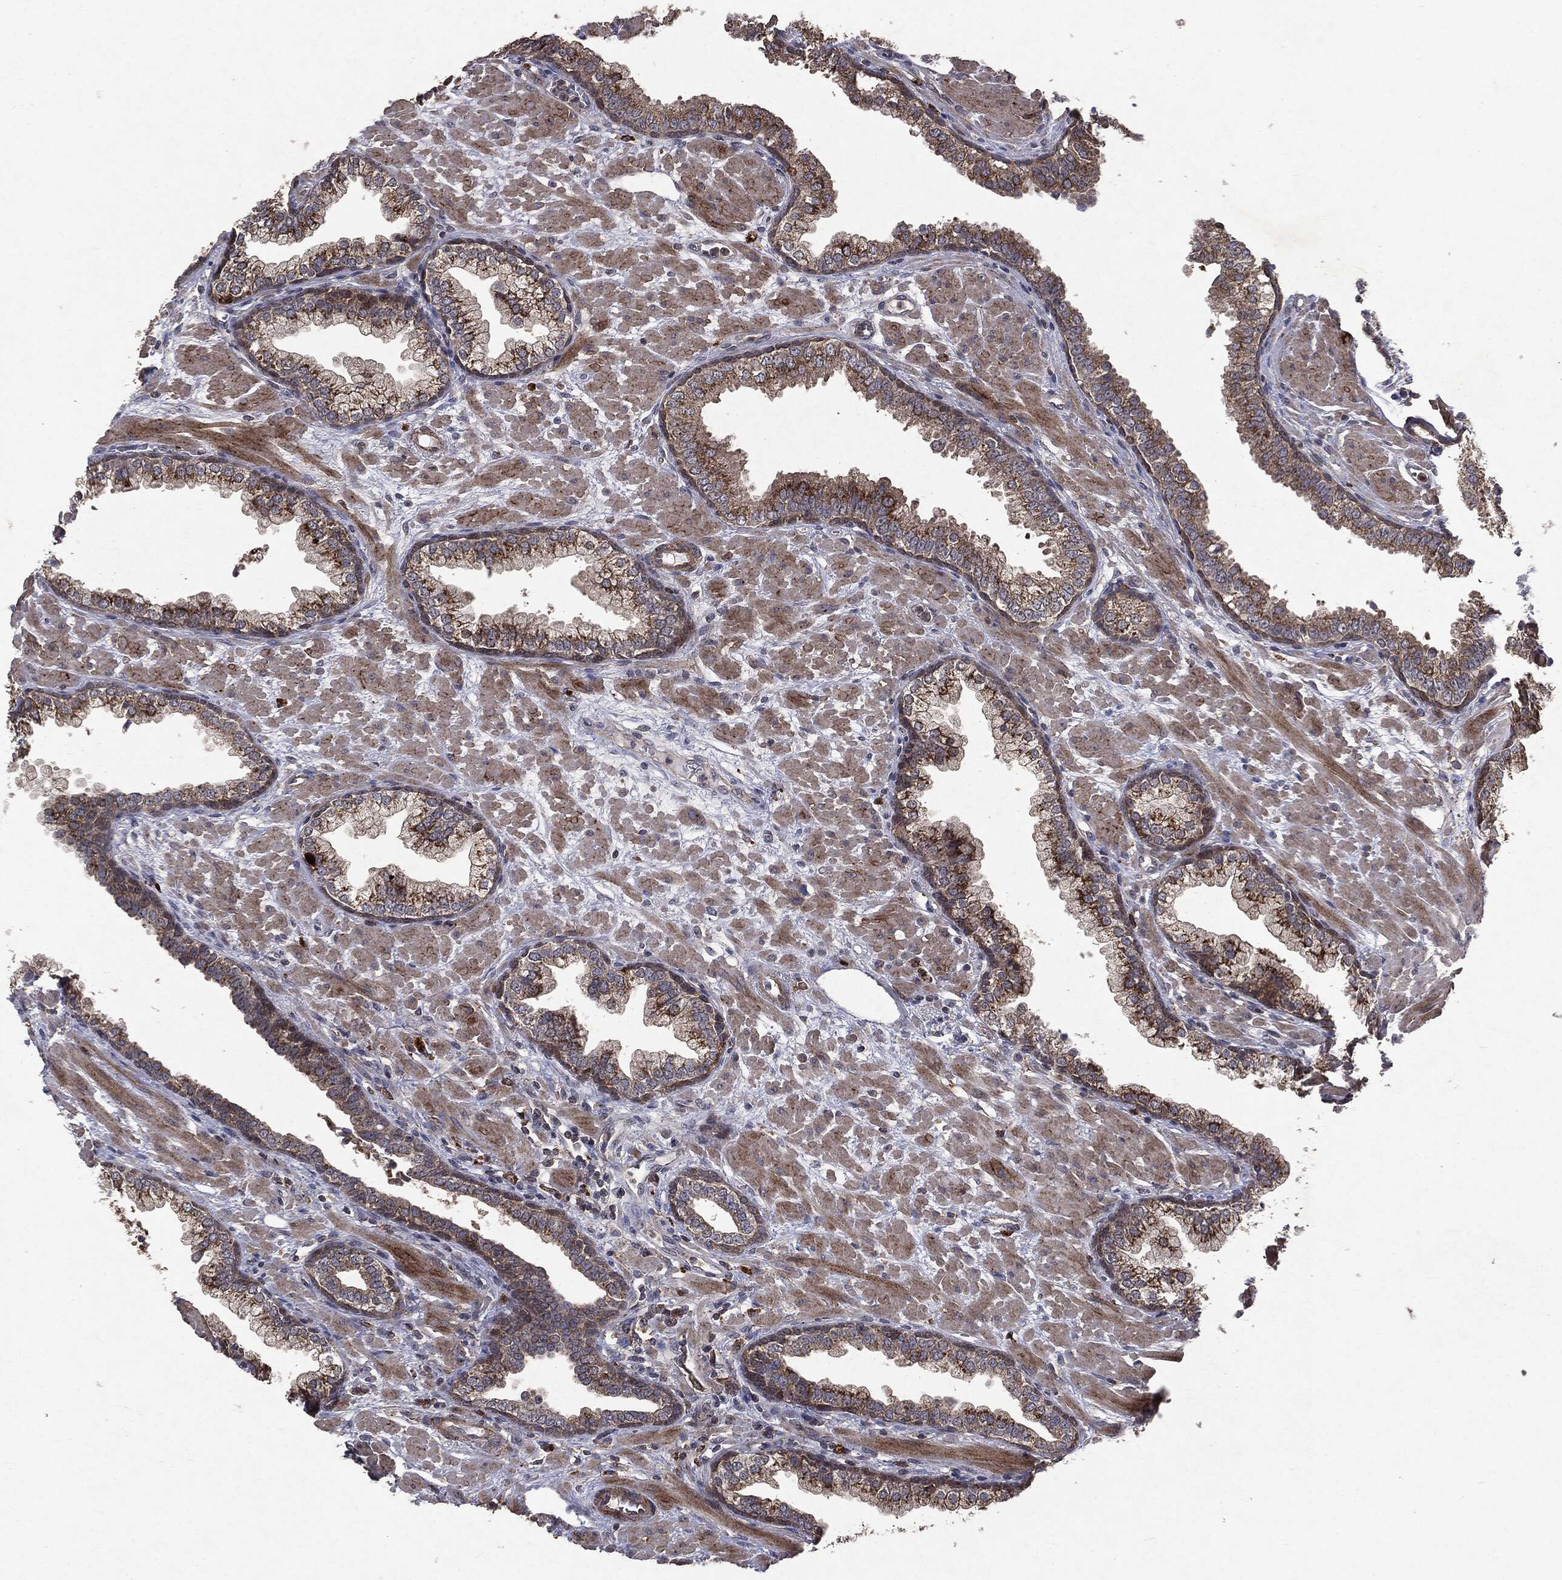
{"staining": {"intensity": "moderate", "quantity": "25%-75%", "location": "cytoplasmic/membranous"}, "tissue": "prostate", "cell_type": "Glandular cells", "image_type": "normal", "snomed": [{"axis": "morphology", "description": "Normal tissue, NOS"}, {"axis": "topography", "description": "Prostate"}], "caption": "This histopathology image demonstrates immunohistochemistry staining of benign human prostate, with medium moderate cytoplasmic/membranous staining in about 25%-75% of glandular cells.", "gene": "PTEN", "patient": {"sex": "male", "age": 63}}